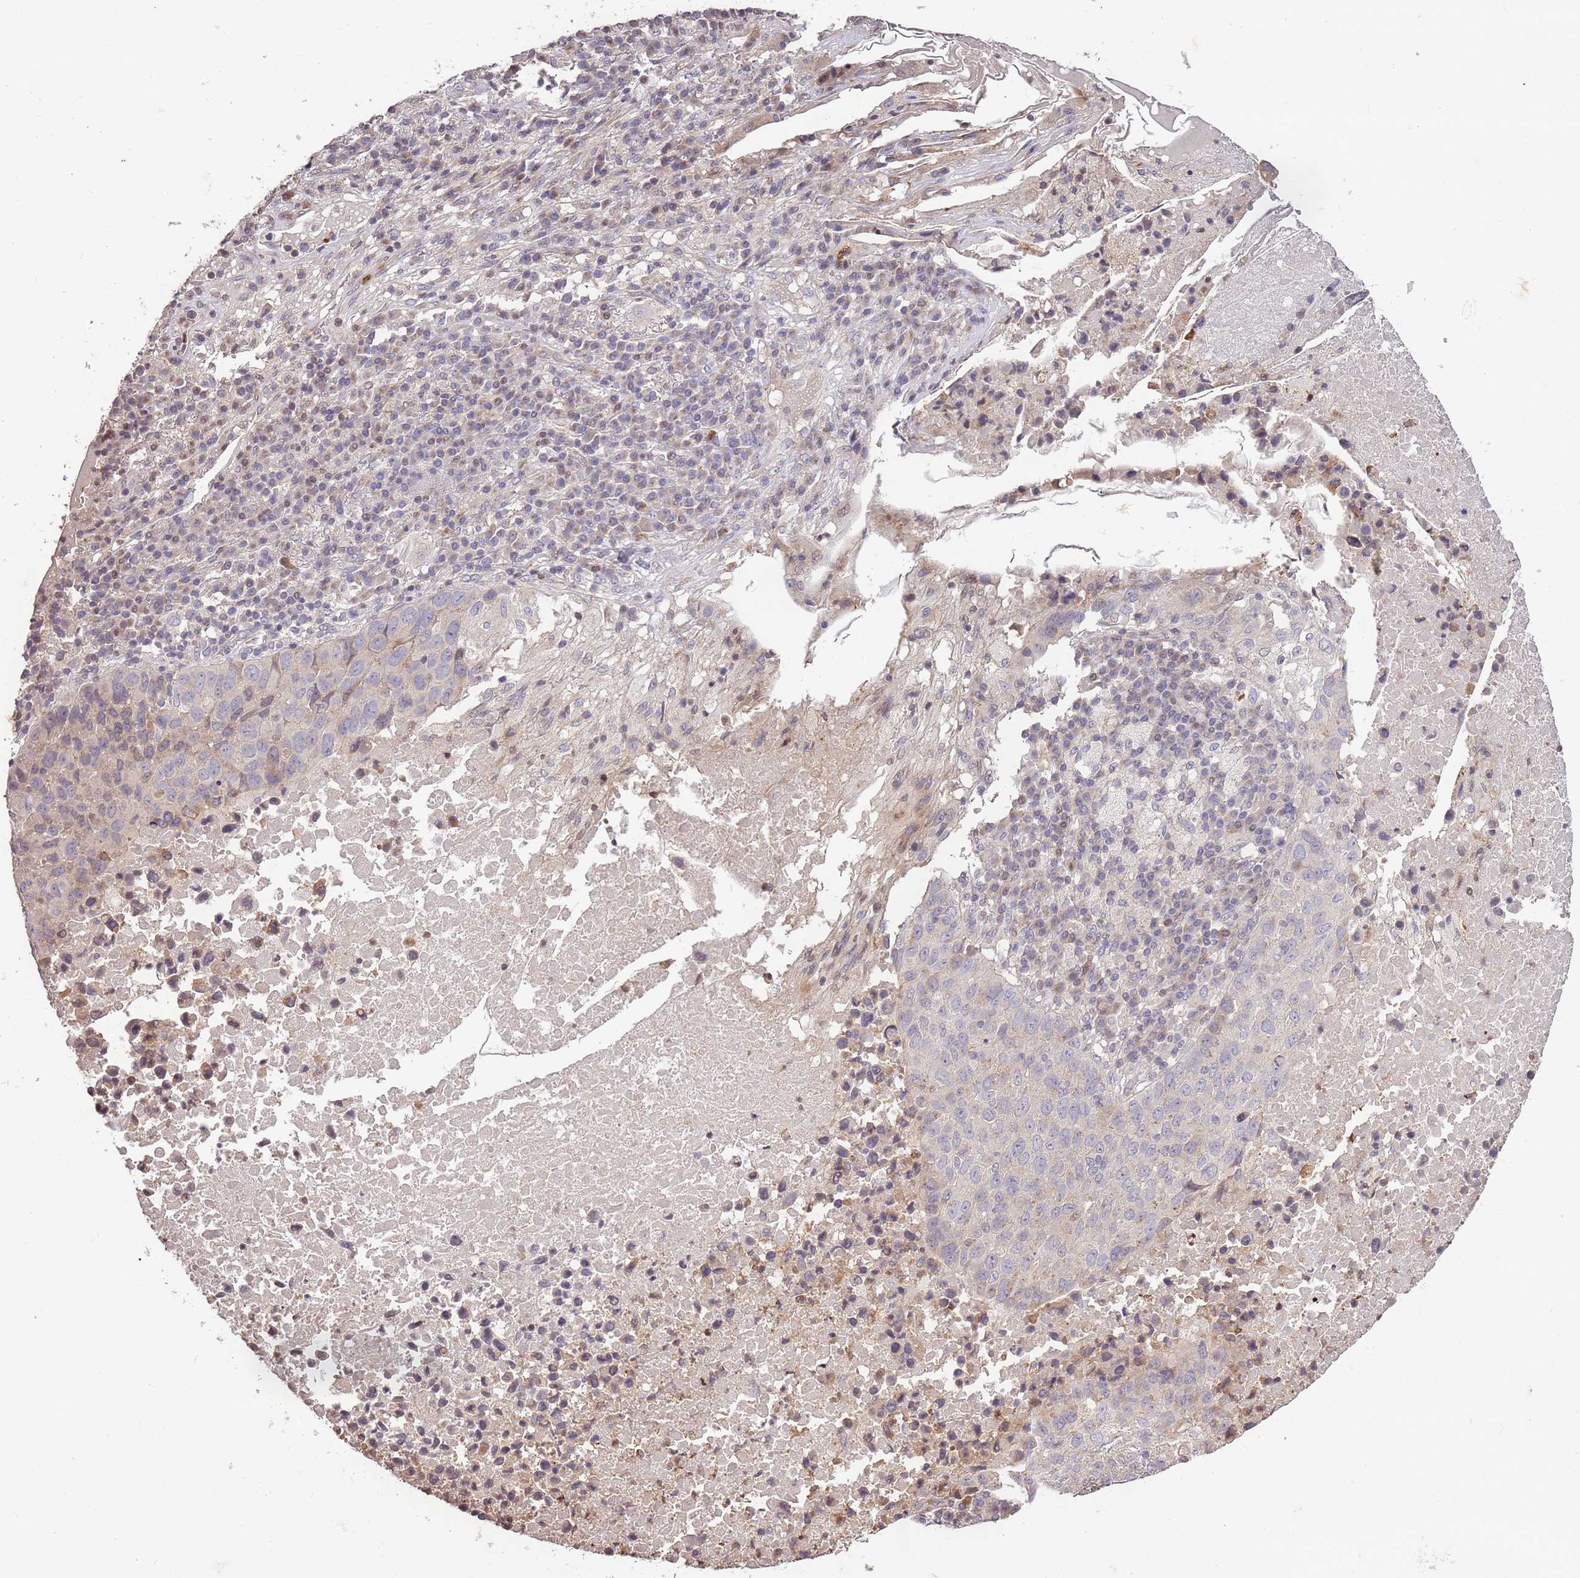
{"staining": {"intensity": "negative", "quantity": "none", "location": "none"}, "tissue": "lung cancer", "cell_type": "Tumor cells", "image_type": "cancer", "snomed": [{"axis": "morphology", "description": "Squamous cell carcinoma, NOS"}, {"axis": "topography", "description": "Lung"}], "caption": "This is an immunohistochemistry (IHC) histopathology image of human lung cancer (squamous cell carcinoma). There is no expression in tumor cells.", "gene": "SLC16A4", "patient": {"sex": "male", "age": 73}}